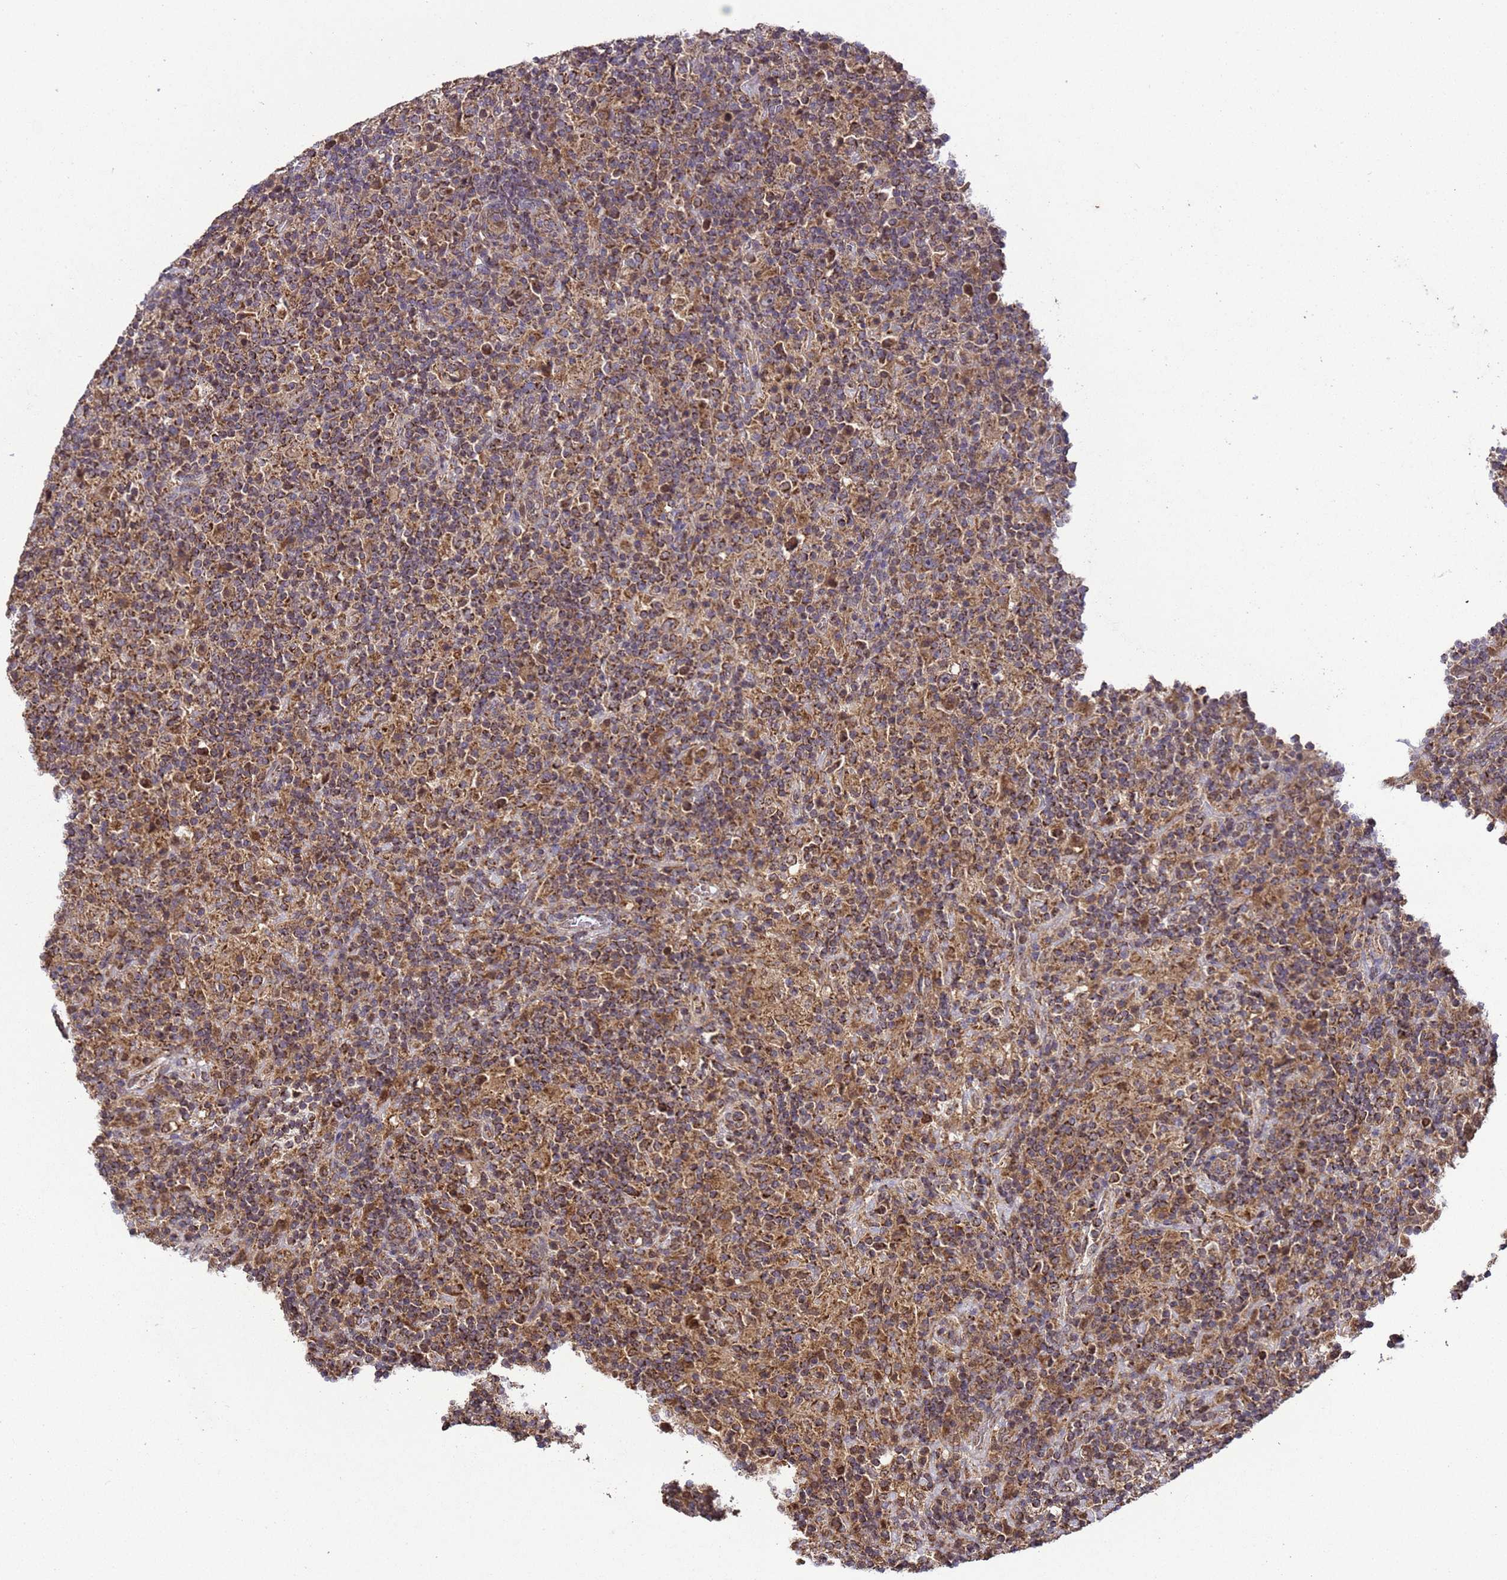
{"staining": {"intensity": "moderate", "quantity": ">75%", "location": "cytoplasmic/membranous"}, "tissue": "lymphoma", "cell_type": "Tumor cells", "image_type": "cancer", "snomed": [{"axis": "morphology", "description": "Hodgkin's disease, NOS"}, {"axis": "topography", "description": "Lymph node"}], "caption": "Protein expression analysis of Hodgkin's disease displays moderate cytoplasmic/membranous expression in approximately >75% of tumor cells.", "gene": "HSPBAP1", "patient": {"sex": "male", "age": 70}}